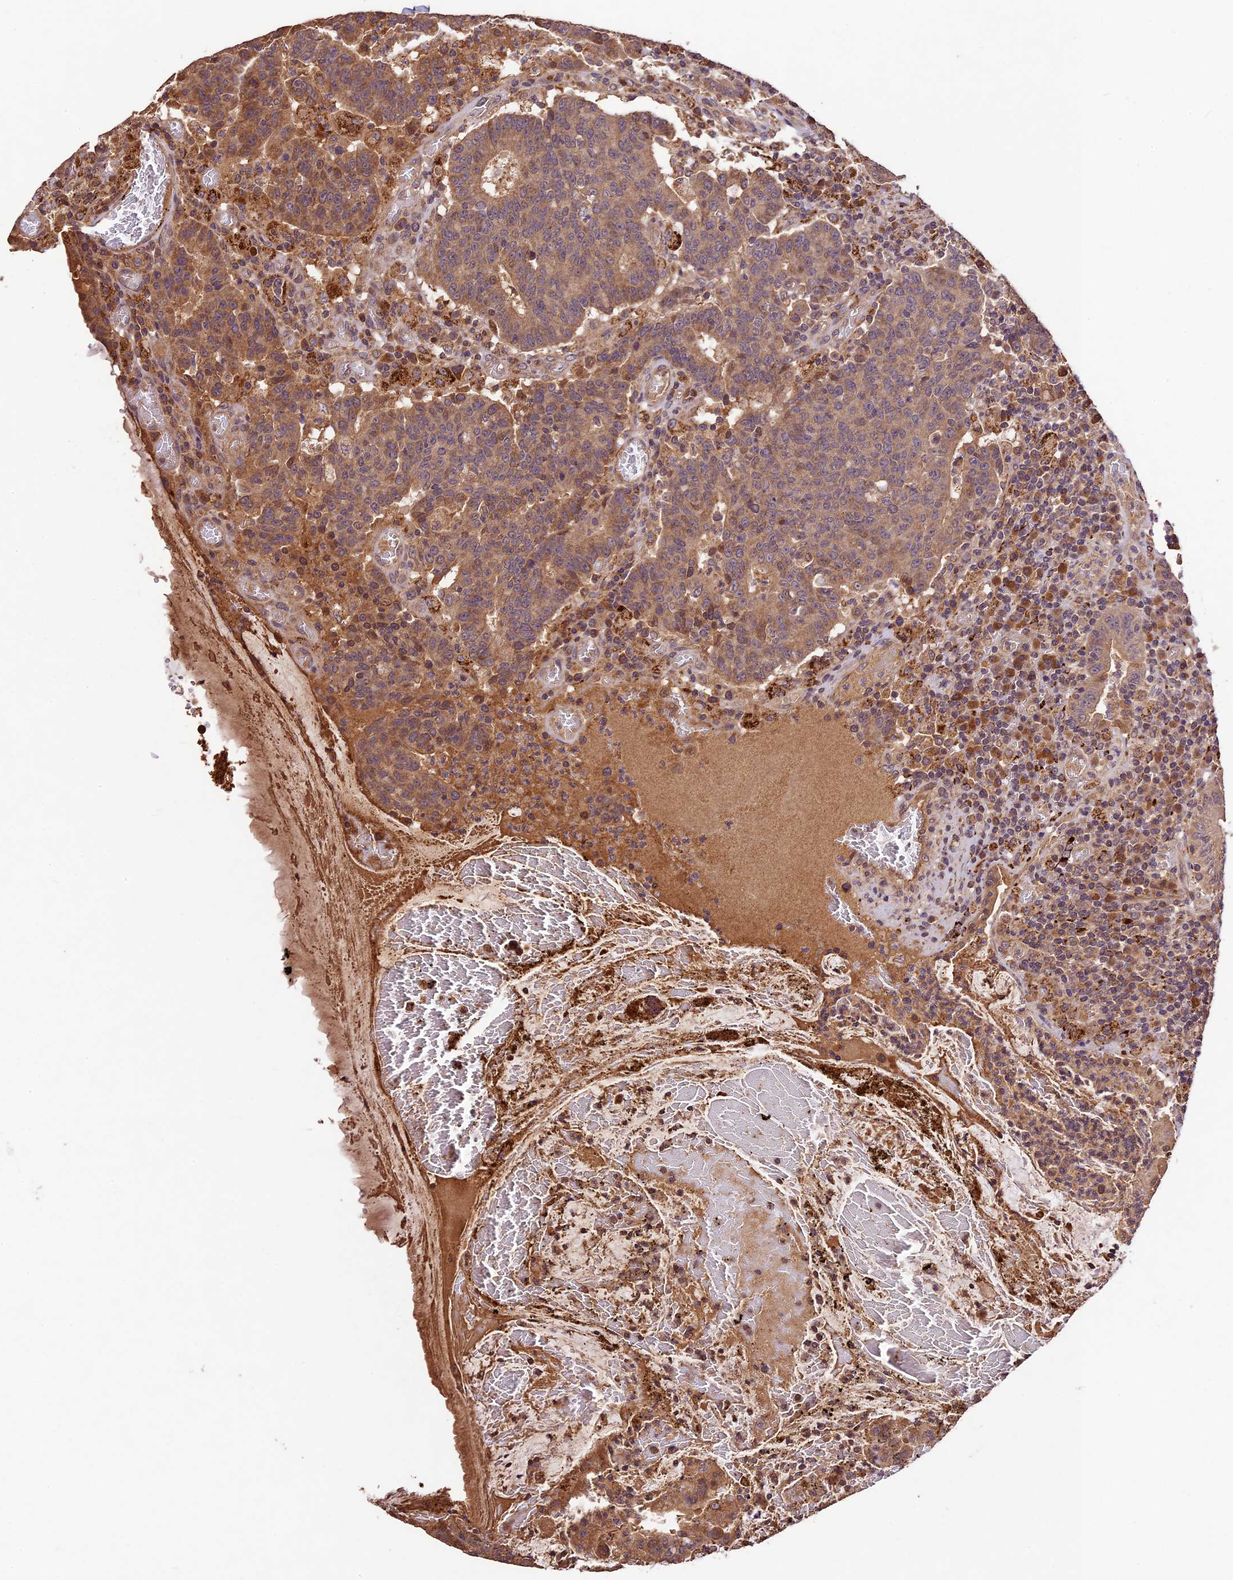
{"staining": {"intensity": "moderate", "quantity": ">75%", "location": "cytoplasmic/membranous"}, "tissue": "colorectal cancer", "cell_type": "Tumor cells", "image_type": "cancer", "snomed": [{"axis": "morphology", "description": "Adenocarcinoma, NOS"}, {"axis": "topography", "description": "Colon"}], "caption": "Immunohistochemistry (IHC) image of neoplastic tissue: adenocarcinoma (colorectal) stained using immunohistochemistry displays medium levels of moderate protein expression localized specifically in the cytoplasmic/membranous of tumor cells, appearing as a cytoplasmic/membranous brown color.", "gene": "CRLF1", "patient": {"sex": "female", "age": 75}}